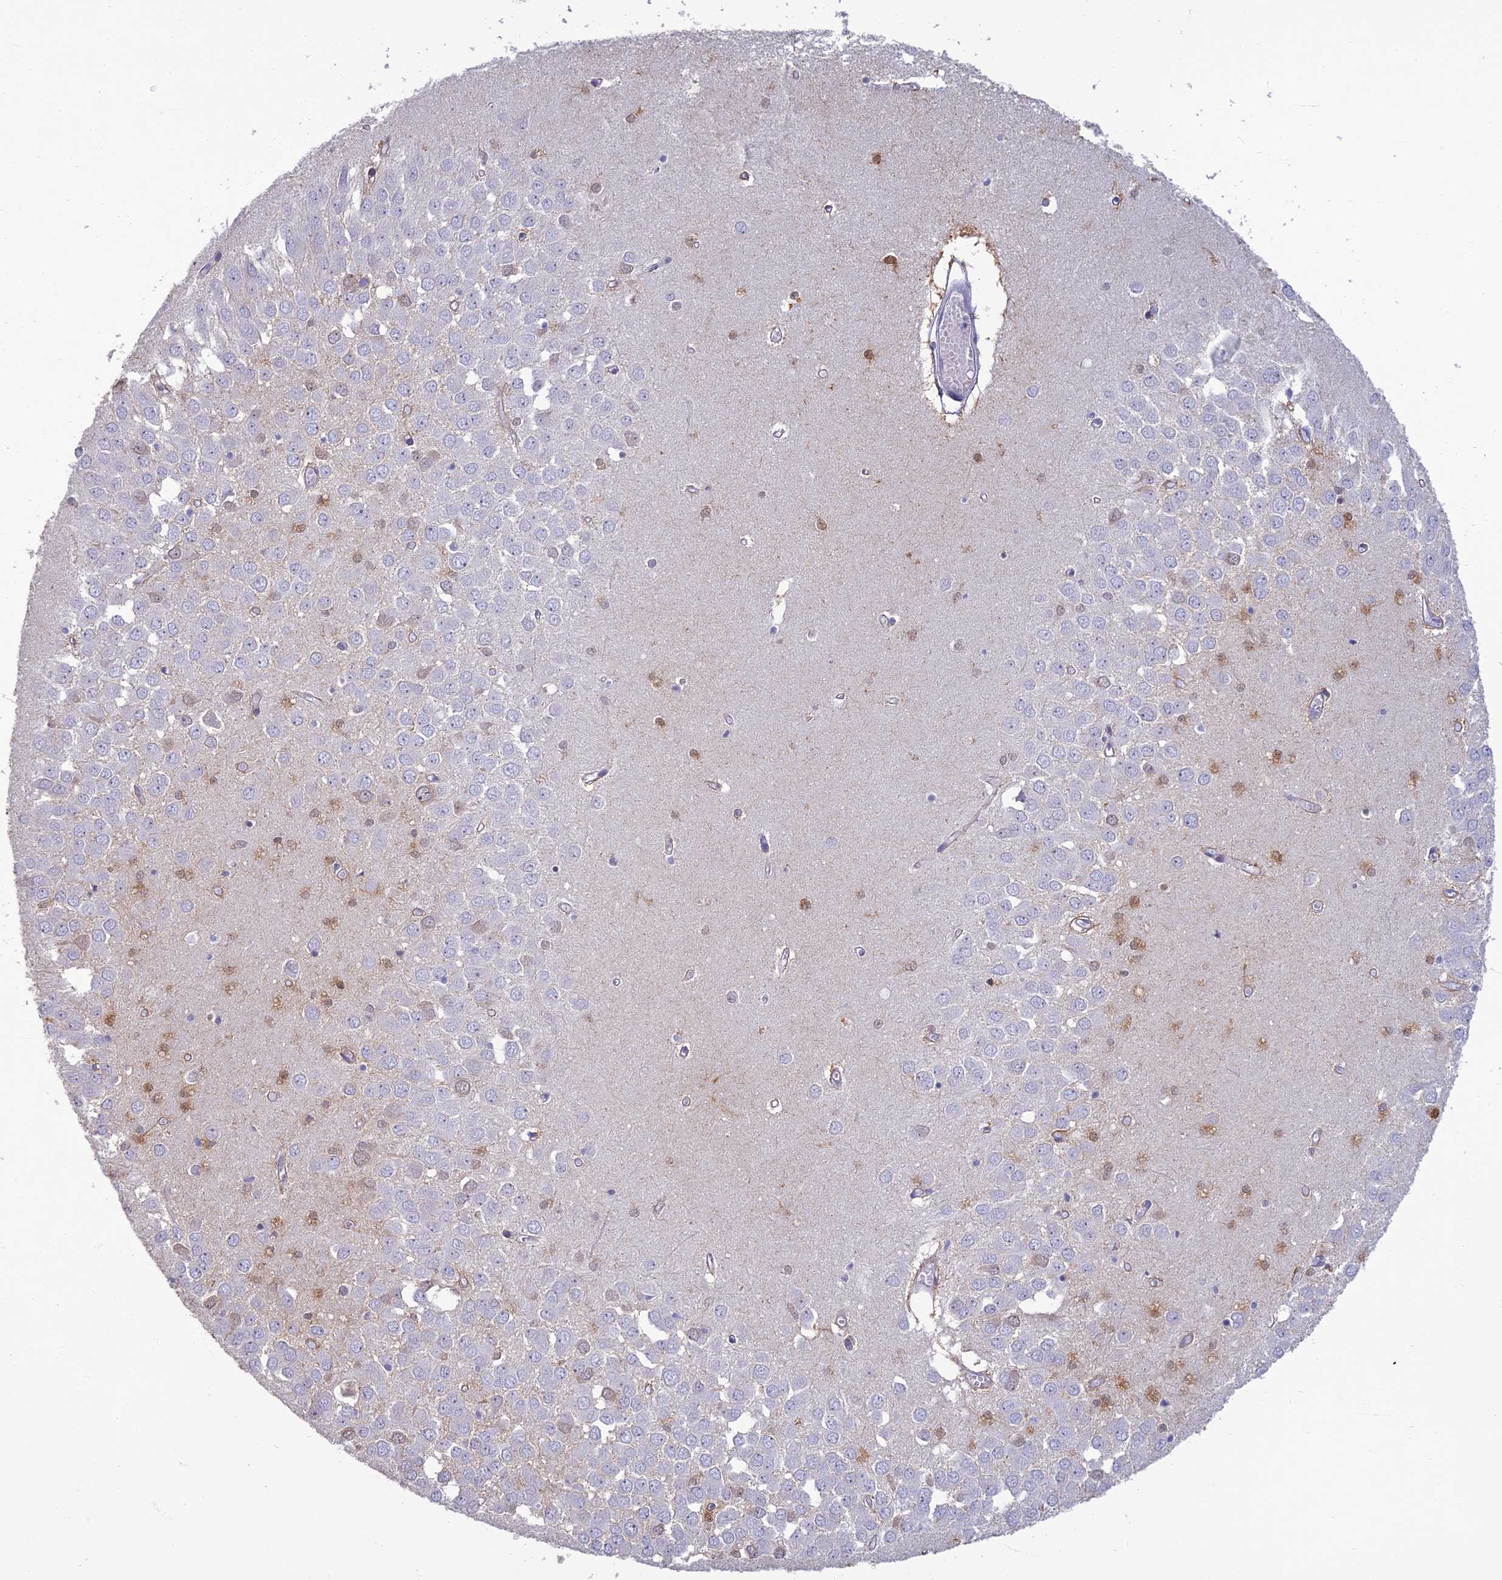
{"staining": {"intensity": "strong", "quantity": "<25%", "location": "cytoplasmic/membranous"}, "tissue": "hippocampus", "cell_type": "Glial cells", "image_type": "normal", "snomed": [{"axis": "morphology", "description": "Normal tissue, NOS"}, {"axis": "topography", "description": "Hippocampus"}], "caption": "Protein analysis of unremarkable hippocampus displays strong cytoplasmic/membranous expression in about <25% of glial cells. (brown staining indicates protein expression, while blue staining denotes nuclei).", "gene": "NEURL1", "patient": {"sex": "male", "age": 70}}